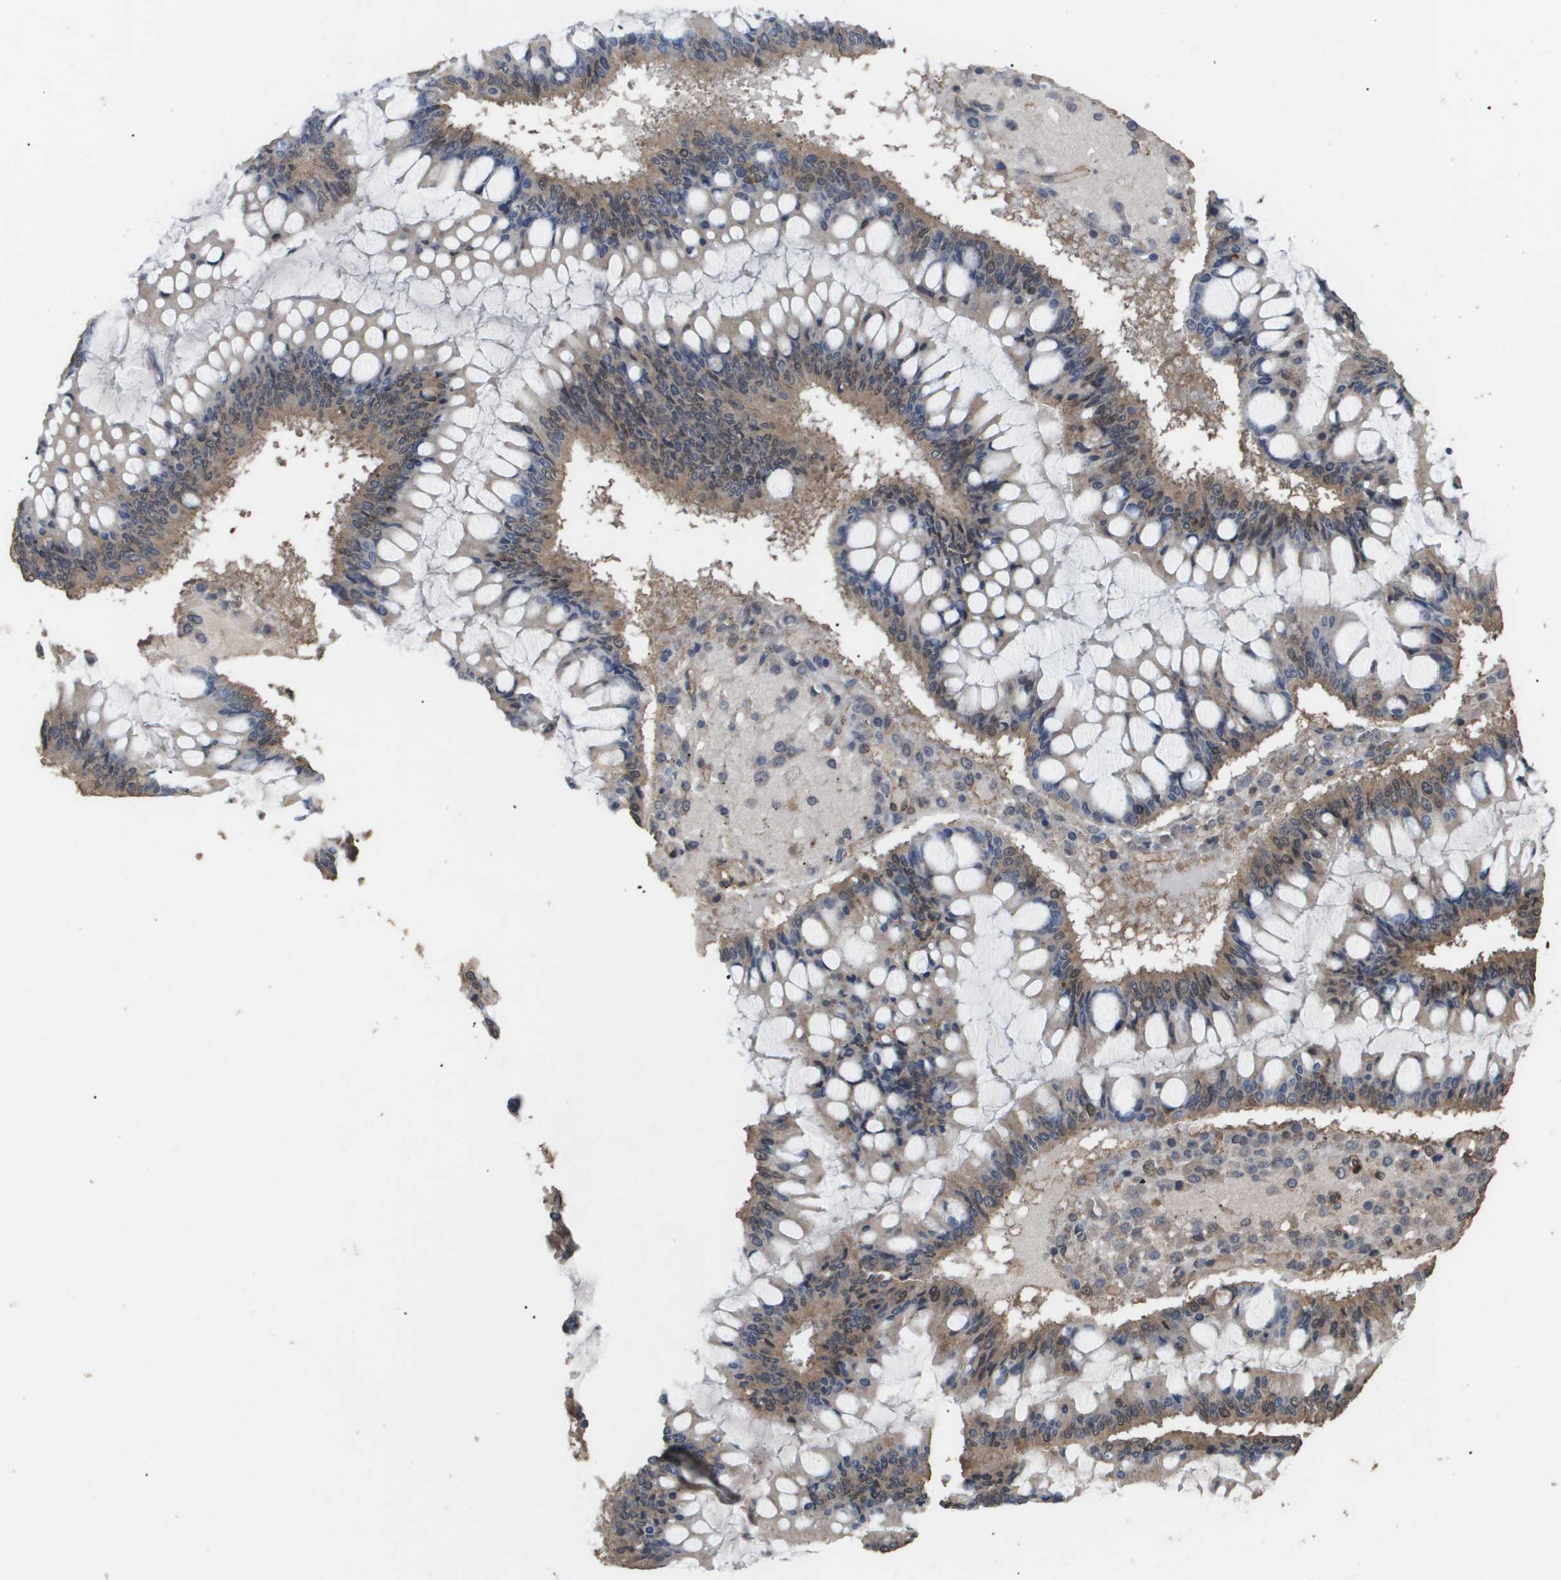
{"staining": {"intensity": "weak", "quantity": ">75%", "location": "cytoplasmic/membranous"}, "tissue": "ovarian cancer", "cell_type": "Tumor cells", "image_type": "cancer", "snomed": [{"axis": "morphology", "description": "Cystadenocarcinoma, mucinous, NOS"}, {"axis": "topography", "description": "Ovary"}], "caption": "Immunohistochemistry histopathology image of neoplastic tissue: human mucinous cystadenocarcinoma (ovarian) stained using immunohistochemistry (IHC) shows low levels of weak protein expression localized specifically in the cytoplasmic/membranous of tumor cells, appearing as a cytoplasmic/membranous brown color.", "gene": "CUL5", "patient": {"sex": "female", "age": 73}}